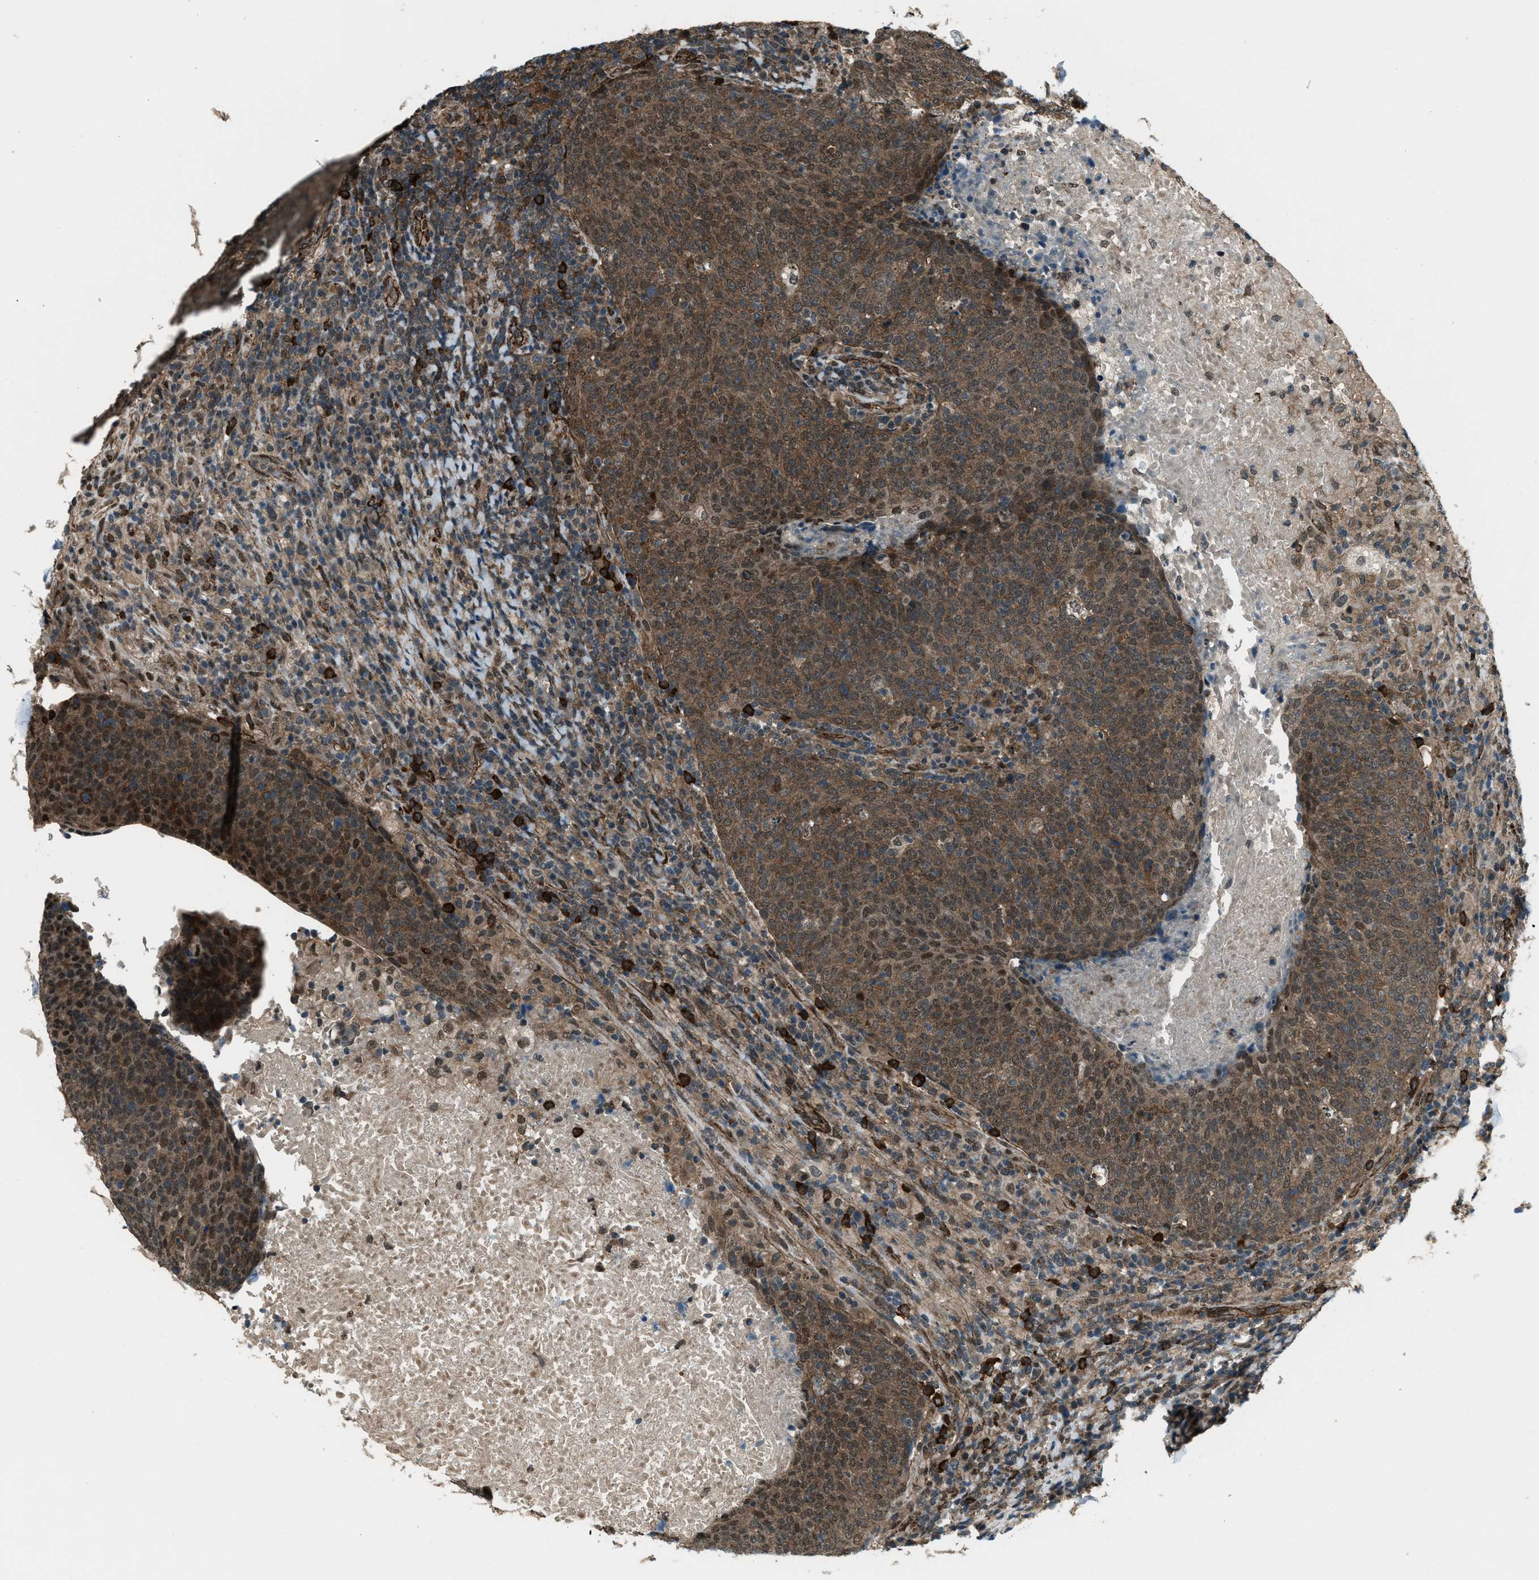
{"staining": {"intensity": "moderate", "quantity": ">75%", "location": "cytoplasmic/membranous"}, "tissue": "head and neck cancer", "cell_type": "Tumor cells", "image_type": "cancer", "snomed": [{"axis": "morphology", "description": "Squamous cell carcinoma, NOS"}, {"axis": "morphology", "description": "Squamous cell carcinoma, metastatic, NOS"}, {"axis": "topography", "description": "Lymph node"}, {"axis": "topography", "description": "Head-Neck"}], "caption": "A high-resolution photomicrograph shows immunohistochemistry staining of metastatic squamous cell carcinoma (head and neck), which displays moderate cytoplasmic/membranous expression in about >75% of tumor cells.", "gene": "SVIL", "patient": {"sex": "male", "age": 62}}